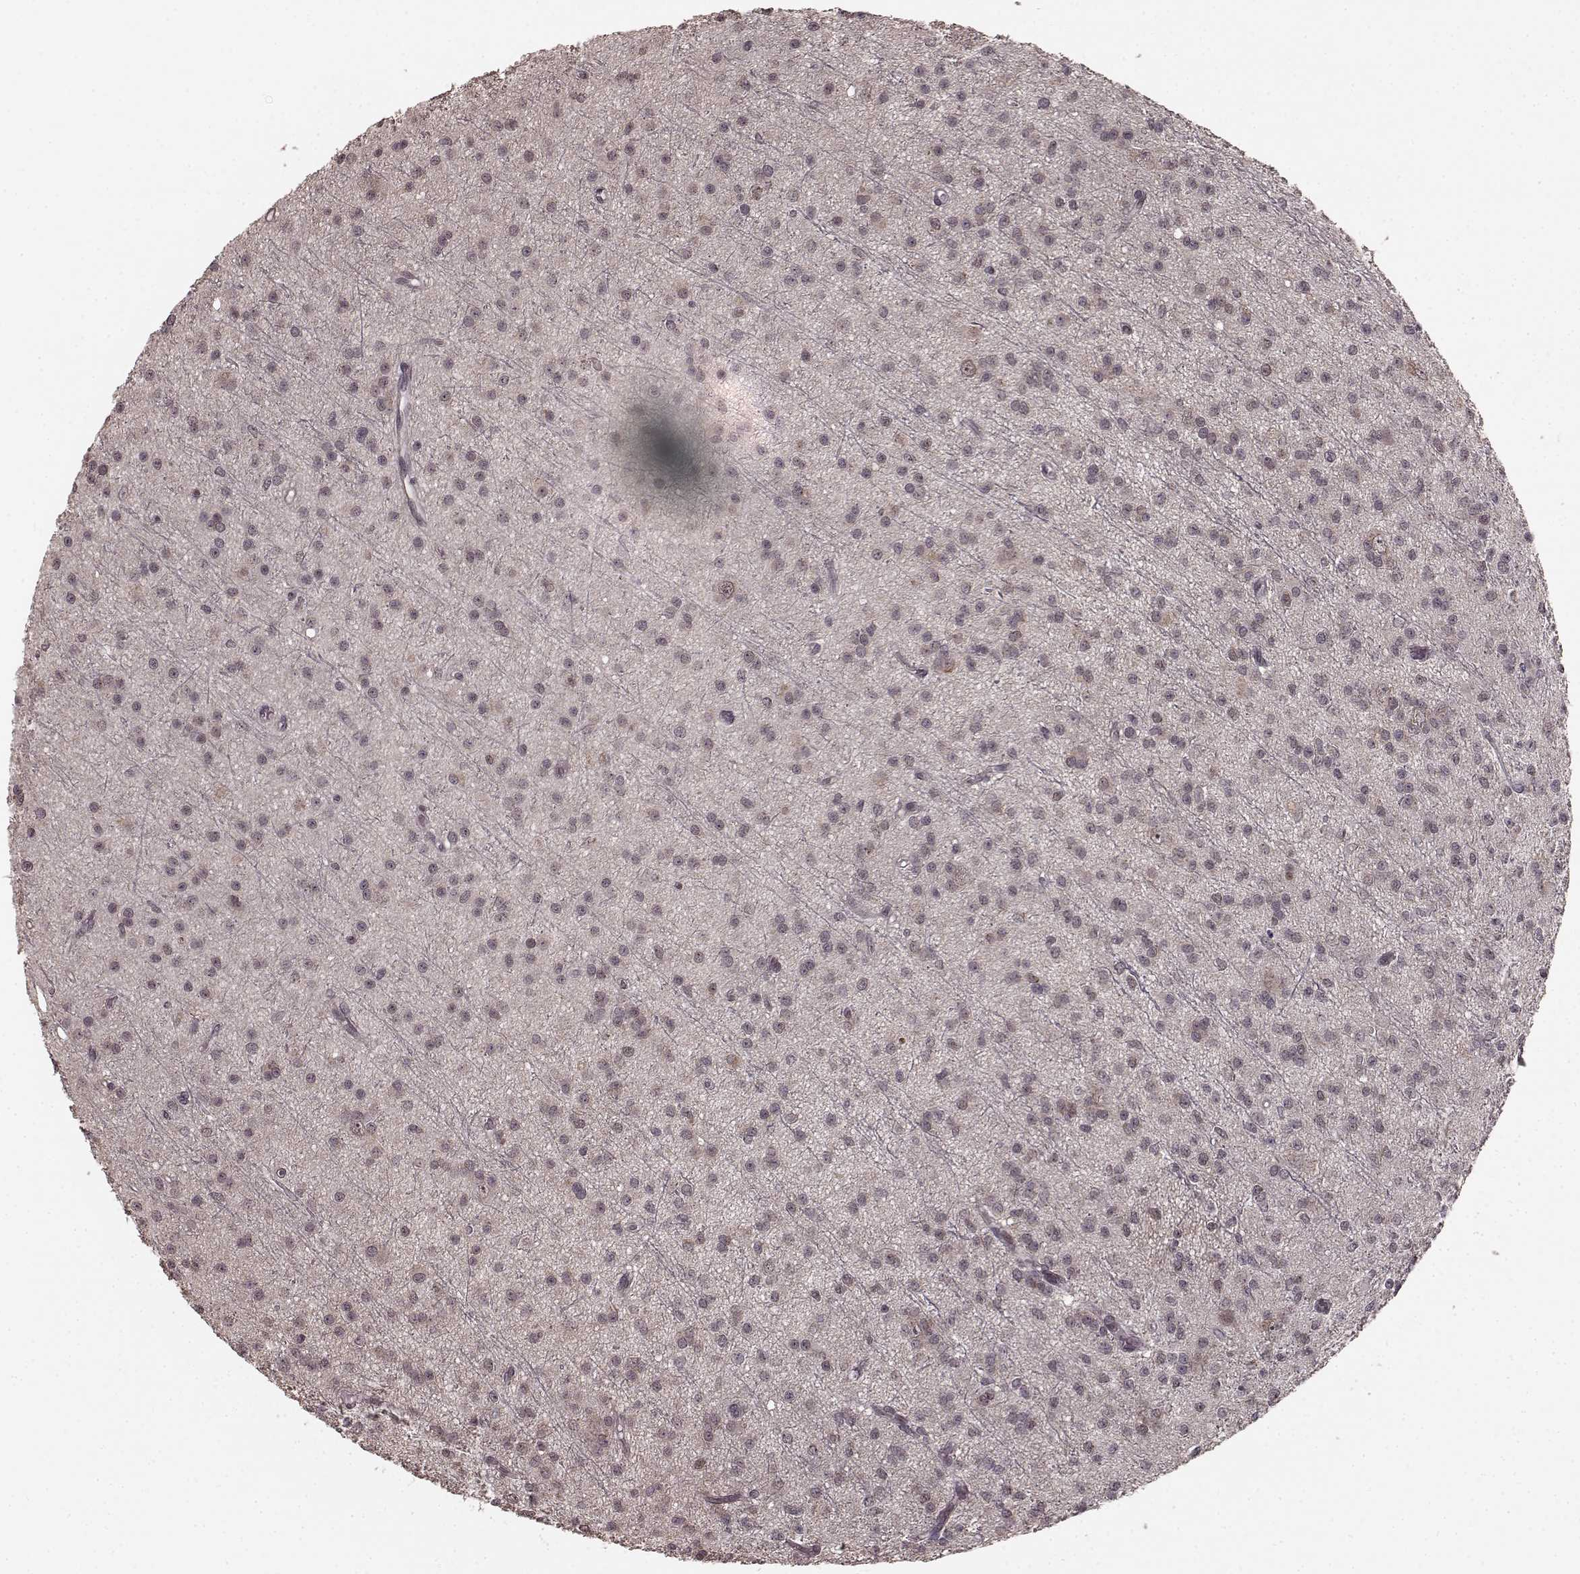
{"staining": {"intensity": "weak", "quantity": "<25%", "location": "cytoplasmic/membranous"}, "tissue": "glioma", "cell_type": "Tumor cells", "image_type": "cancer", "snomed": [{"axis": "morphology", "description": "Glioma, malignant, Low grade"}, {"axis": "topography", "description": "Brain"}], "caption": "High magnification brightfield microscopy of malignant glioma (low-grade) stained with DAB (3,3'-diaminobenzidine) (brown) and counterstained with hematoxylin (blue): tumor cells show no significant staining.", "gene": "PLCB4", "patient": {"sex": "male", "age": 27}}